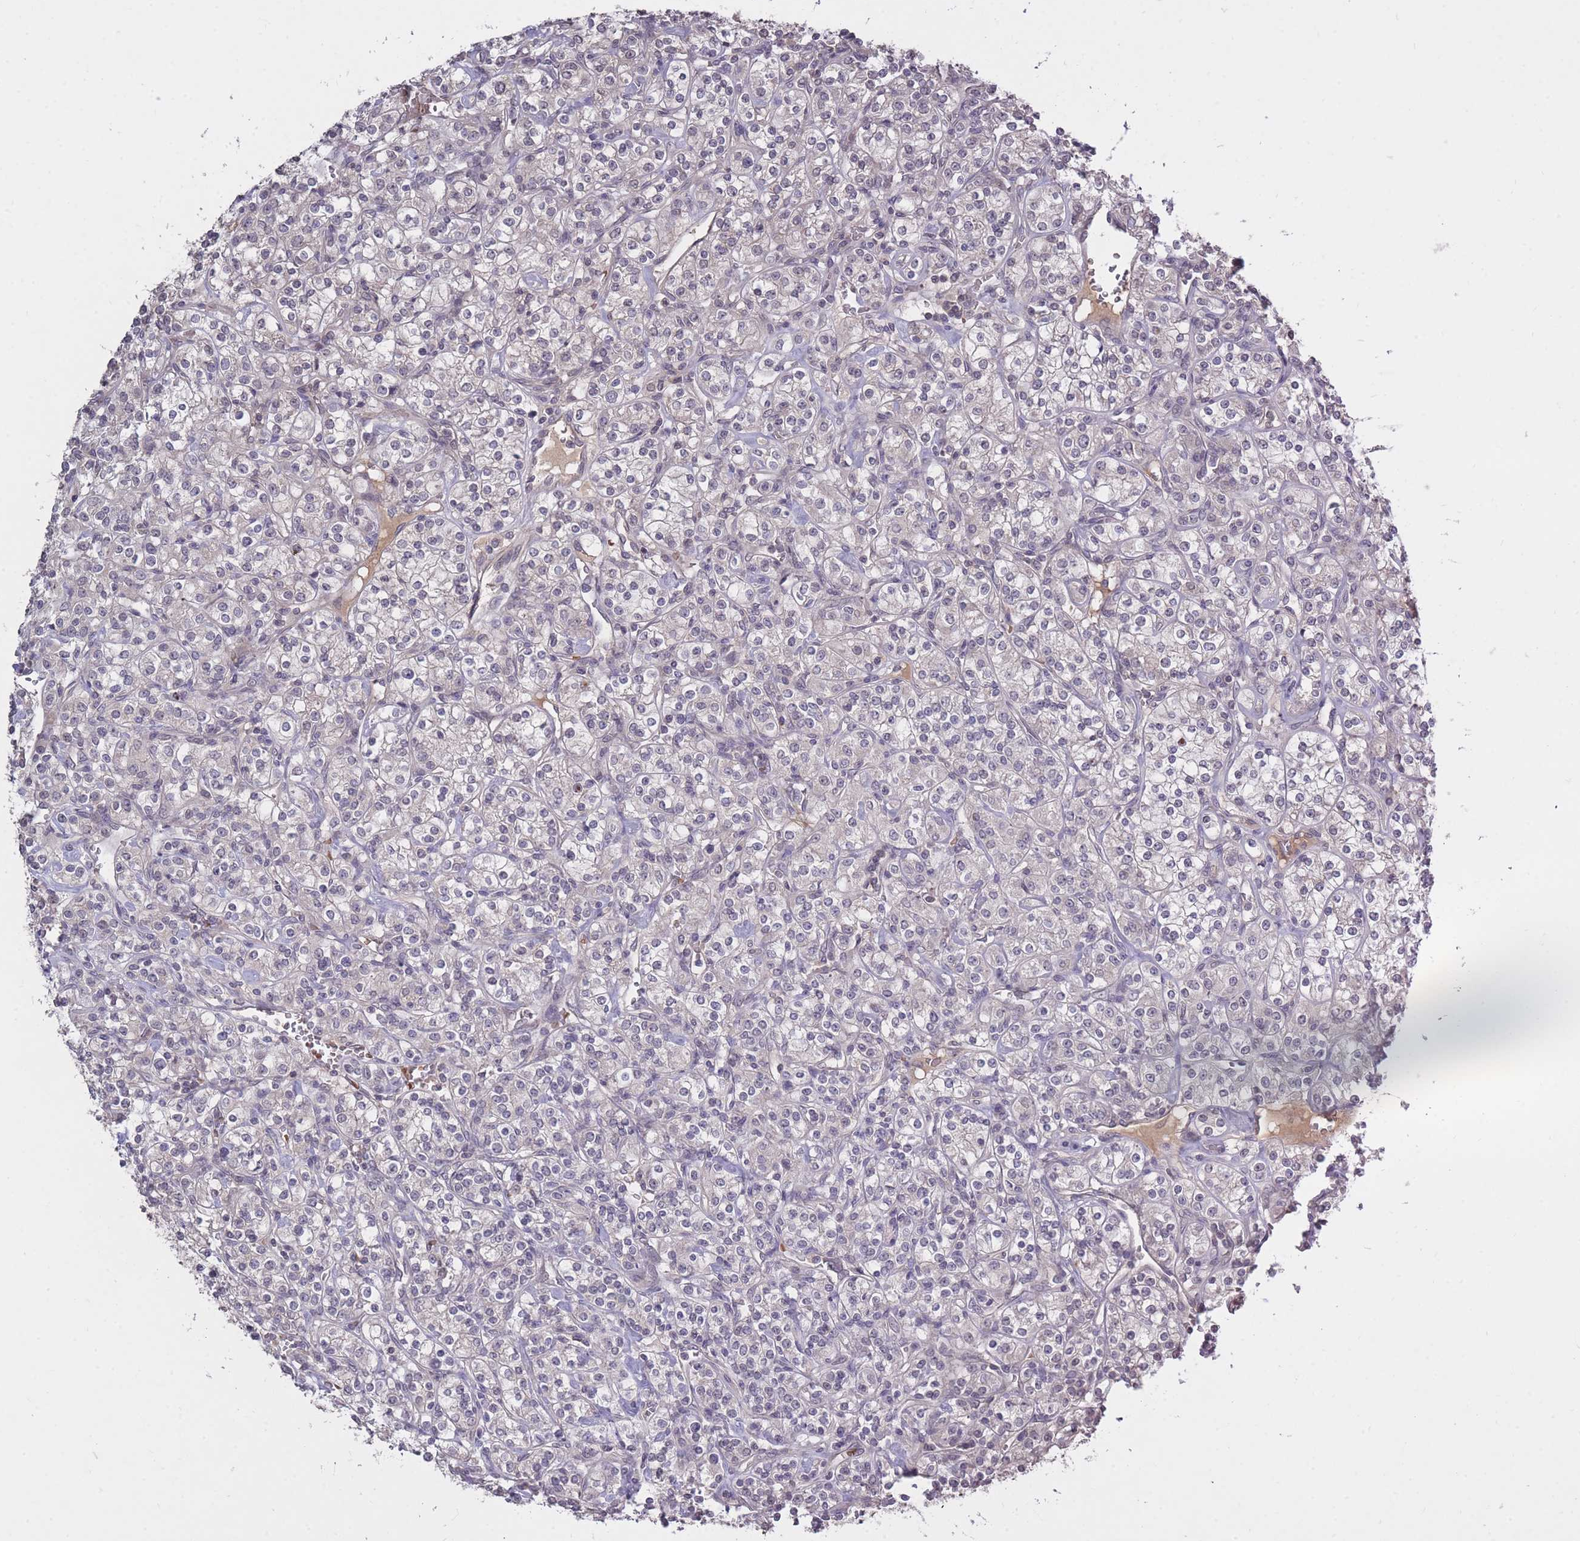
{"staining": {"intensity": "negative", "quantity": "none", "location": "none"}, "tissue": "renal cancer", "cell_type": "Tumor cells", "image_type": "cancer", "snomed": [{"axis": "morphology", "description": "Adenocarcinoma, NOS"}, {"axis": "topography", "description": "Kidney"}], "caption": "Immunohistochemical staining of renal adenocarcinoma reveals no significant positivity in tumor cells.", "gene": "ADCYAP1R1", "patient": {"sex": "male", "age": 77}}